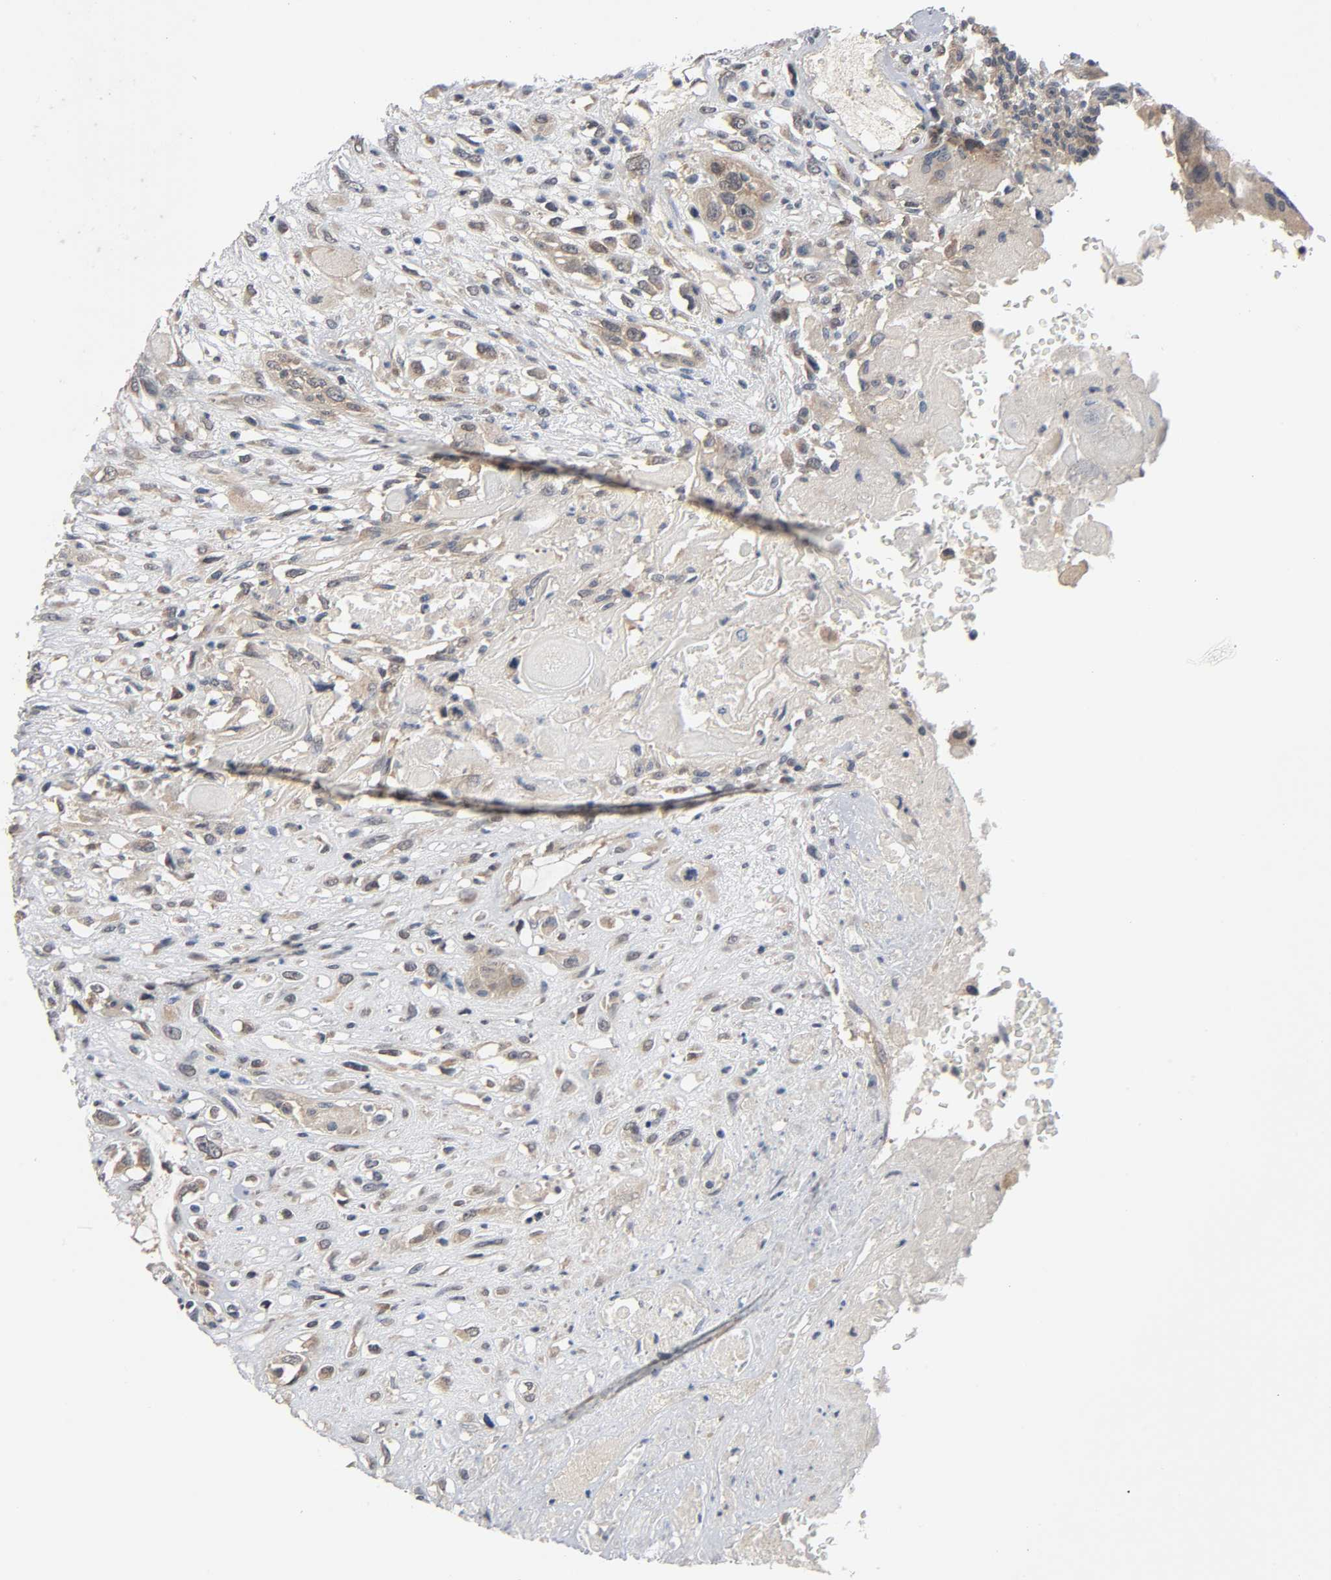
{"staining": {"intensity": "moderate", "quantity": ">75%", "location": "cytoplasmic/membranous"}, "tissue": "head and neck cancer", "cell_type": "Tumor cells", "image_type": "cancer", "snomed": [{"axis": "morphology", "description": "Necrosis, NOS"}, {"axis": "morphology", "description": "Neoplasm, malignant, NOS"}, {"axis": "topography", "description": "Salivary gland"}, {"axis": "topography", "description": "Head-Neck"}], "caption": "Protein staining of head and neck cancer (malignant neoplasm) tissue shows moderate cytoplasmic/membranous expression in about >75% of tumor cells.", "gene": "MAPK8", "patient": {"sex": "male", "age": 43}}